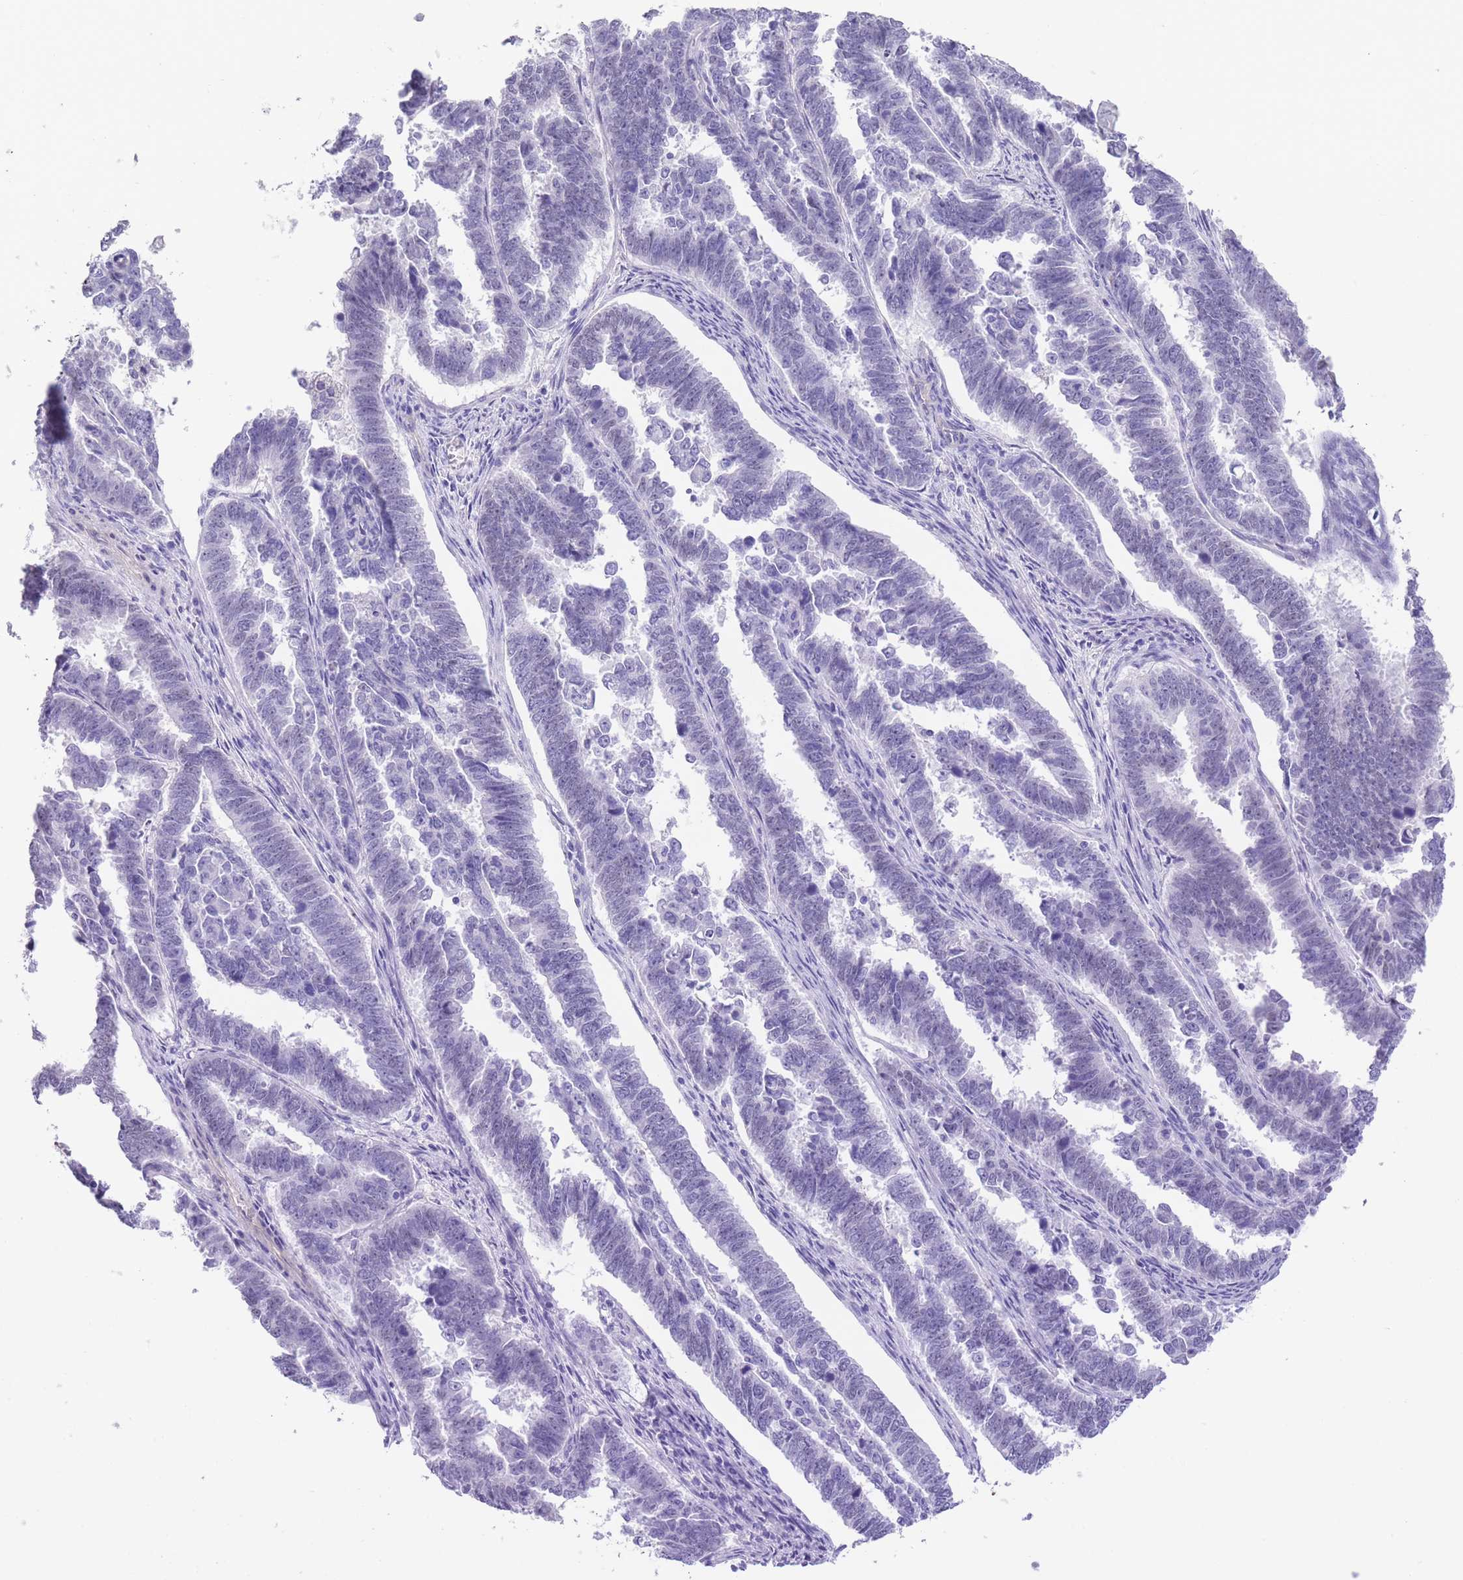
{"staining": {"intensity": "negative", "quantity": "none", "location": "none"}, "tissue": "endometrial cancer", "cell_type": "Tumor cells", "image_type": "cancer", "snomed": [{"axis": "morphology", "description": "Adenocarcinoma, NOS"}, {"axis": "topography", "description": "Endometrium"}], "caption": "Protein analysis of endometrial cancer demonstrates no significant staining in tumor cells.", "gene": "RAI2", "patient": {"sex": "female", "age": 75}}